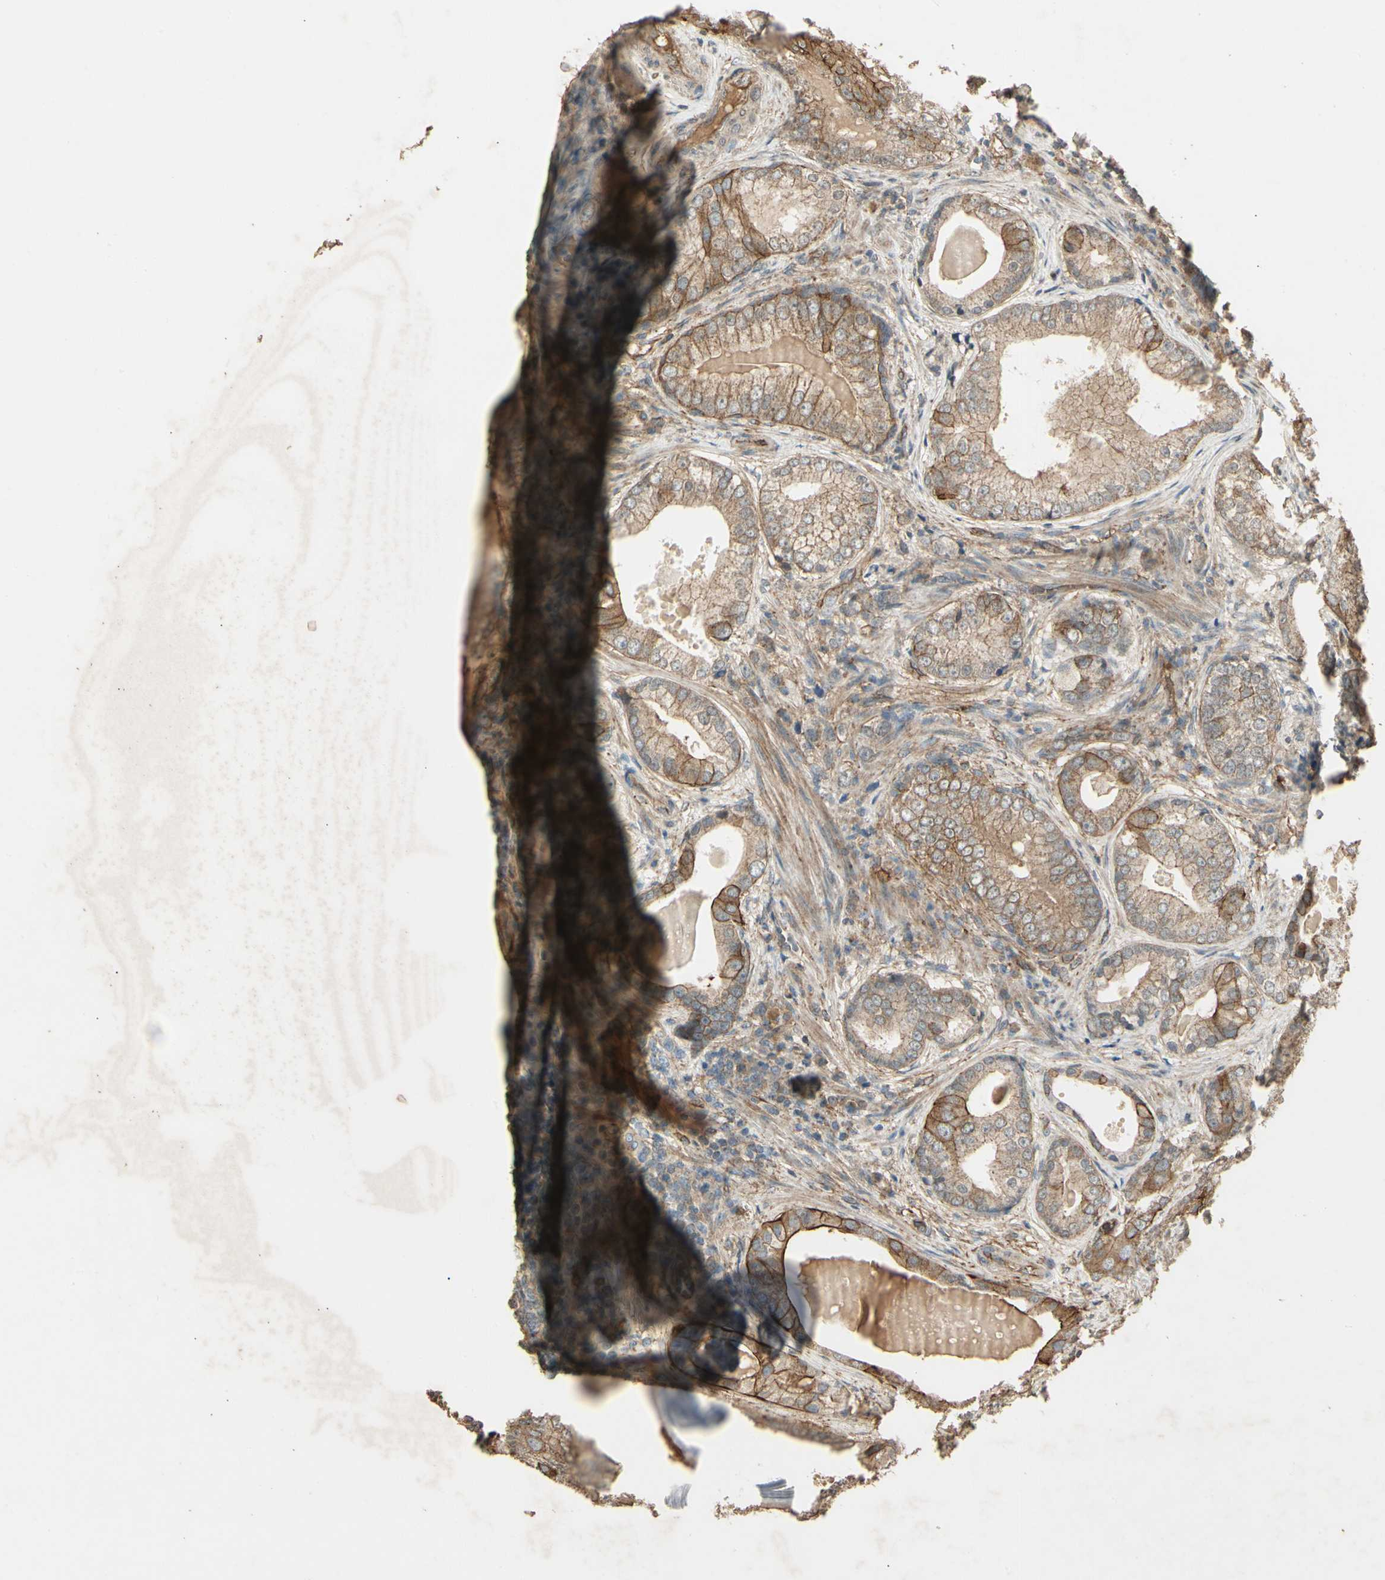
{"staining": {"intensity": "moderate", "quantity": ">75%", "location": "cytoplasmic/membranous"}, "tissue": "prostate cancer", "cell_type": "Tumor cells", "image_type": "cancer", "snomed": [{"axis": "morphology", "description": "Adenocarcinoma, High grade"}, {"axis": "topography", "description": "Prostate"}], "caption": "Immunohistochemistry (IHC) photomicrograph of neoplastic tissue: adenocarcinoma (high-grade) (prostate) stained using immunohistochemistry exhibits medium levels of moderate protein expression localized specifically in the cytoplasmic/membranous of tumor cells, appearing as a cytoplasmic/membranous brown color.", "gene": "RNF180", "patient": {"sex": "male", "age": 66}}